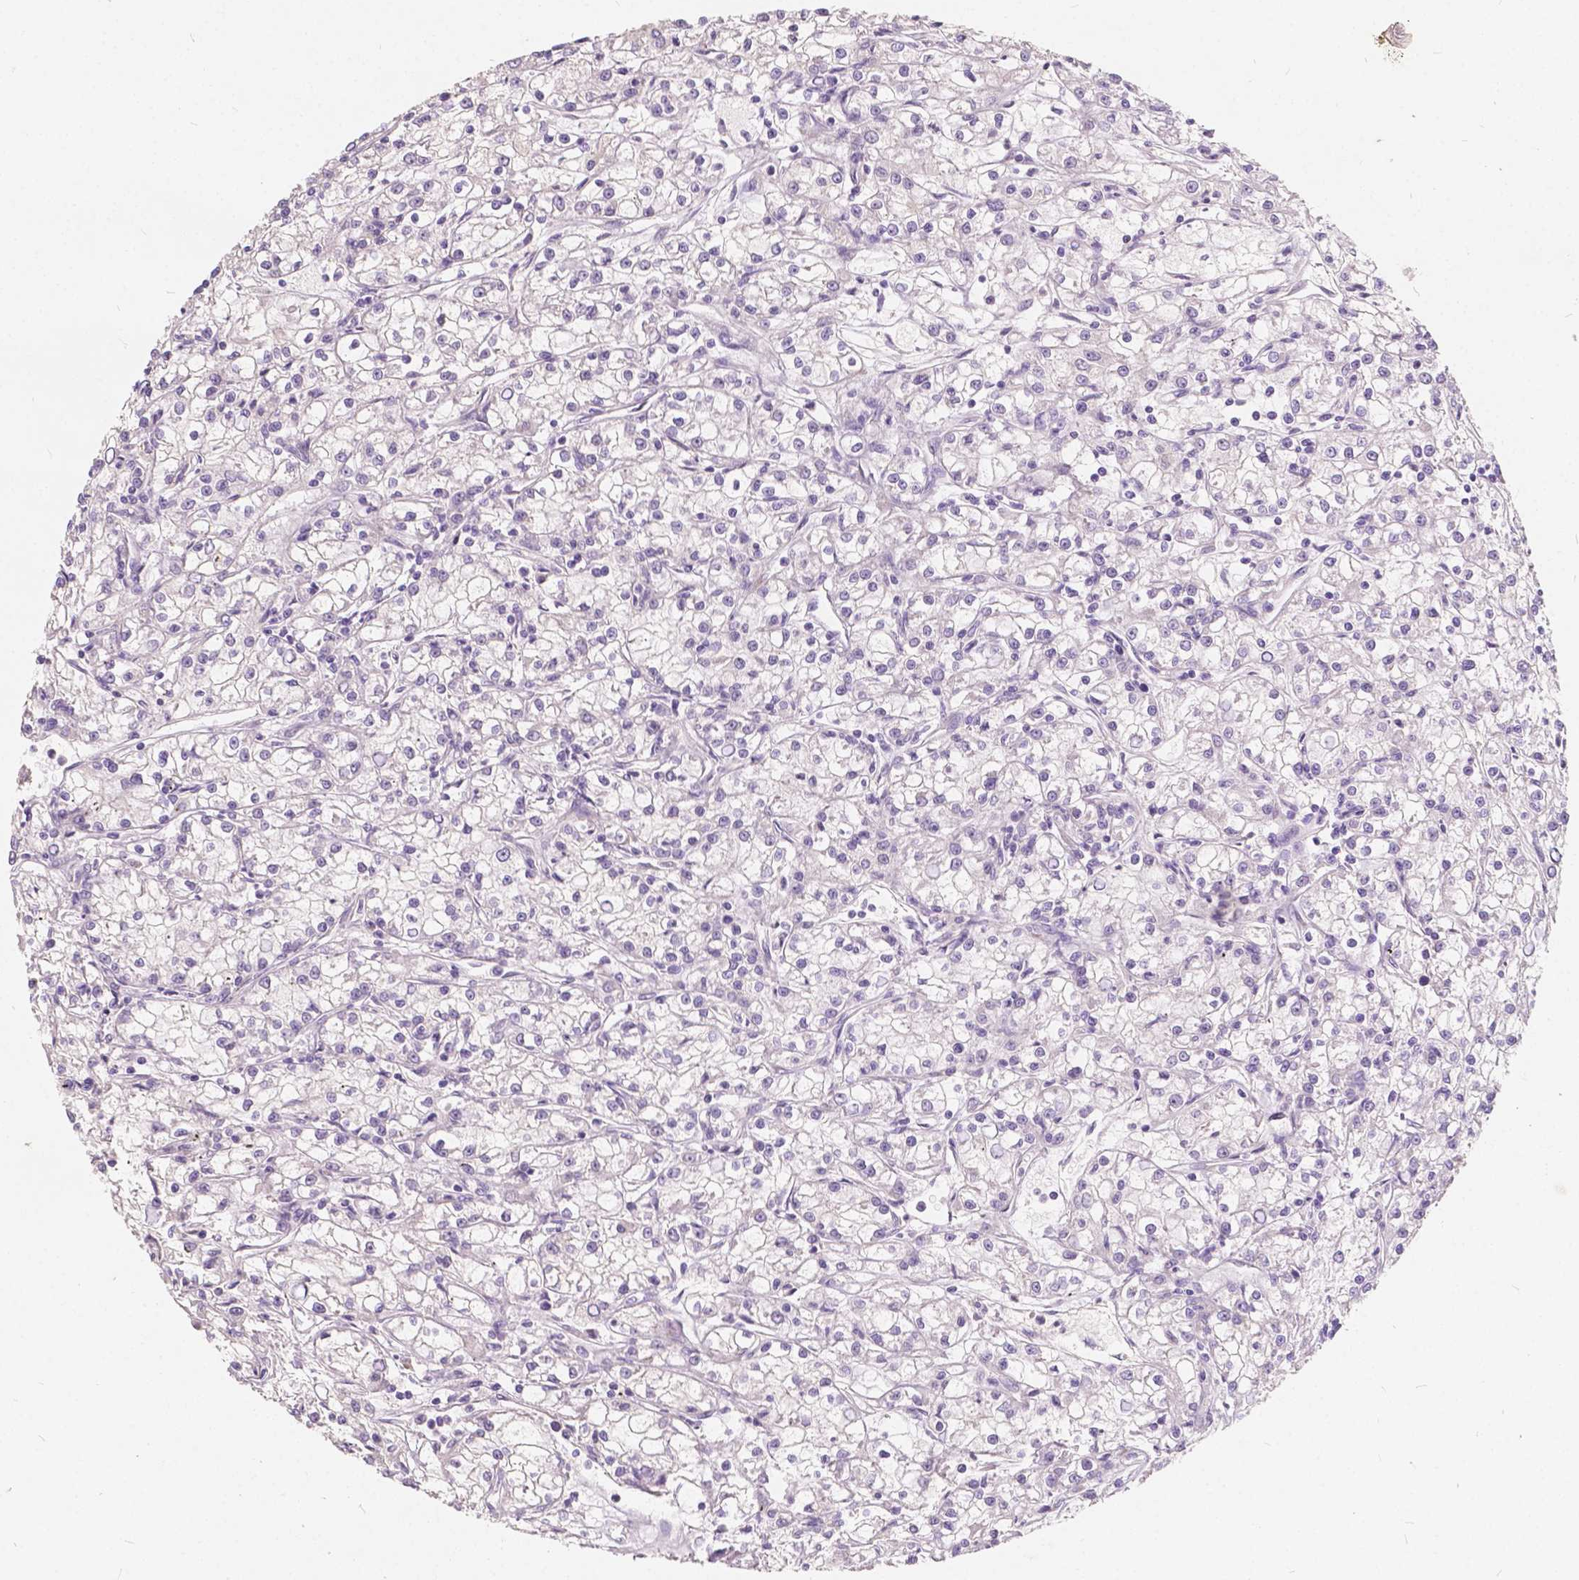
{"staining": {"intensity": "negative", "quantity": "none", "location": "none"}, "tissue": "renal cancer", "cell_type": "Tumor cells", "image_type": "cancer", "snomed": [{"axis": "morphology", "description": "Adenocarcinoma, NOS"}, {"axis": "topography", "description": "Kidney"}], "caption": "The immunohistochemistry photomicrograph has no significant staining in tumor cells of adenocarcinoma (renal) tissue.", "gene": "SLC7A8", "patient": {"sex": "female", "age": 59}}